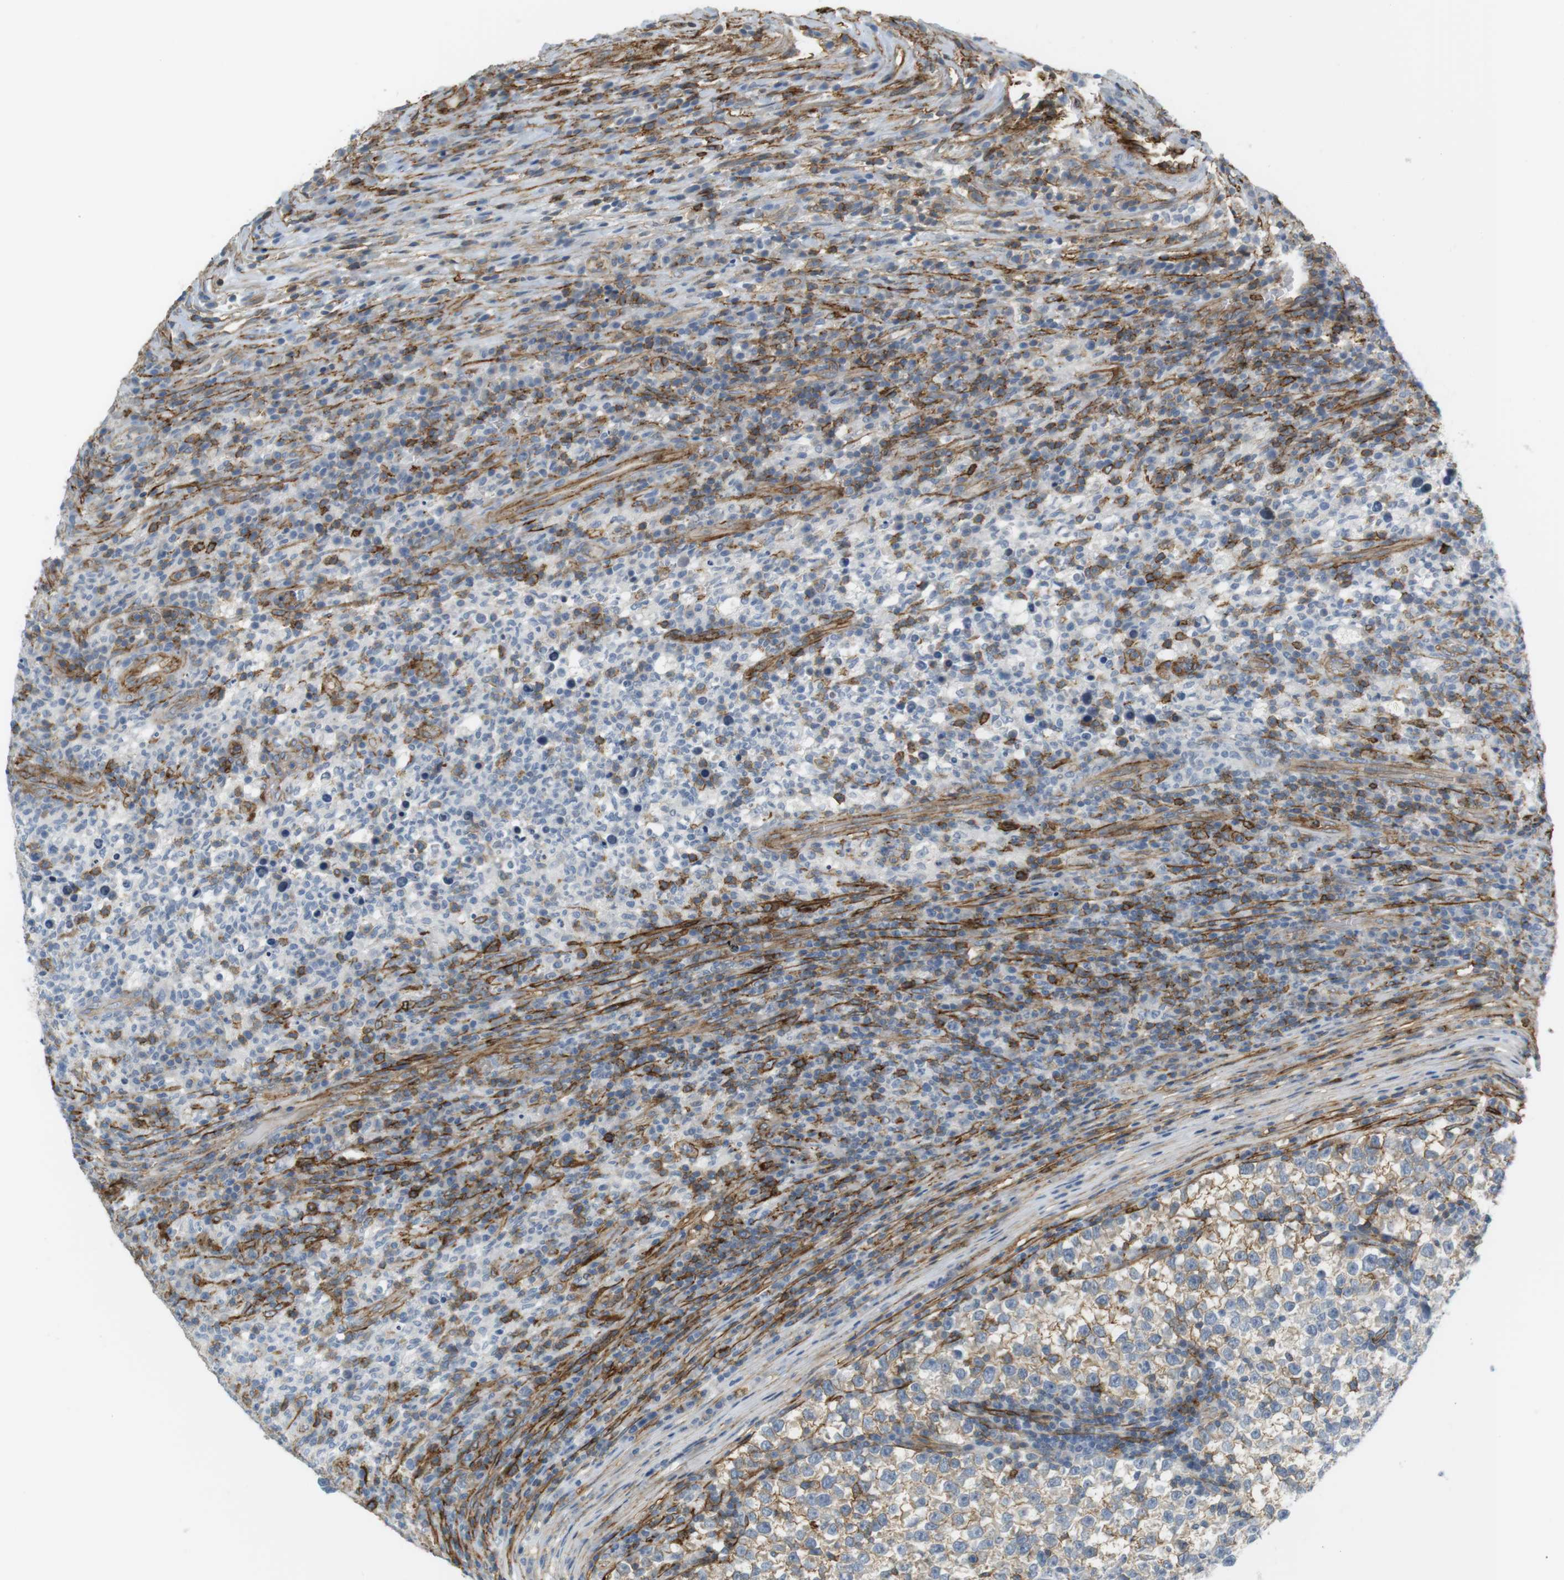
{"staining": {"intensity": "weak", "quantity": "<25%", "location": "cytoplasmic/membranous"}, "tissue": "testis cancer", "cell_type": "Tumor cells", "image_type": "cancer", "snomed": [{"axis": "morphology", "description": "Normal tissue, NOS"}, {"axis": "morphology", "description": "Seminoma, NOS"}, {"axis": "topography", "description": "Testis"}], "caption": "The IHC photomicrograph has no significant staining in tumor cells of testis cancer tissue.", "gene": "F2R", "patient": {"sex": "male", "age": 43}}